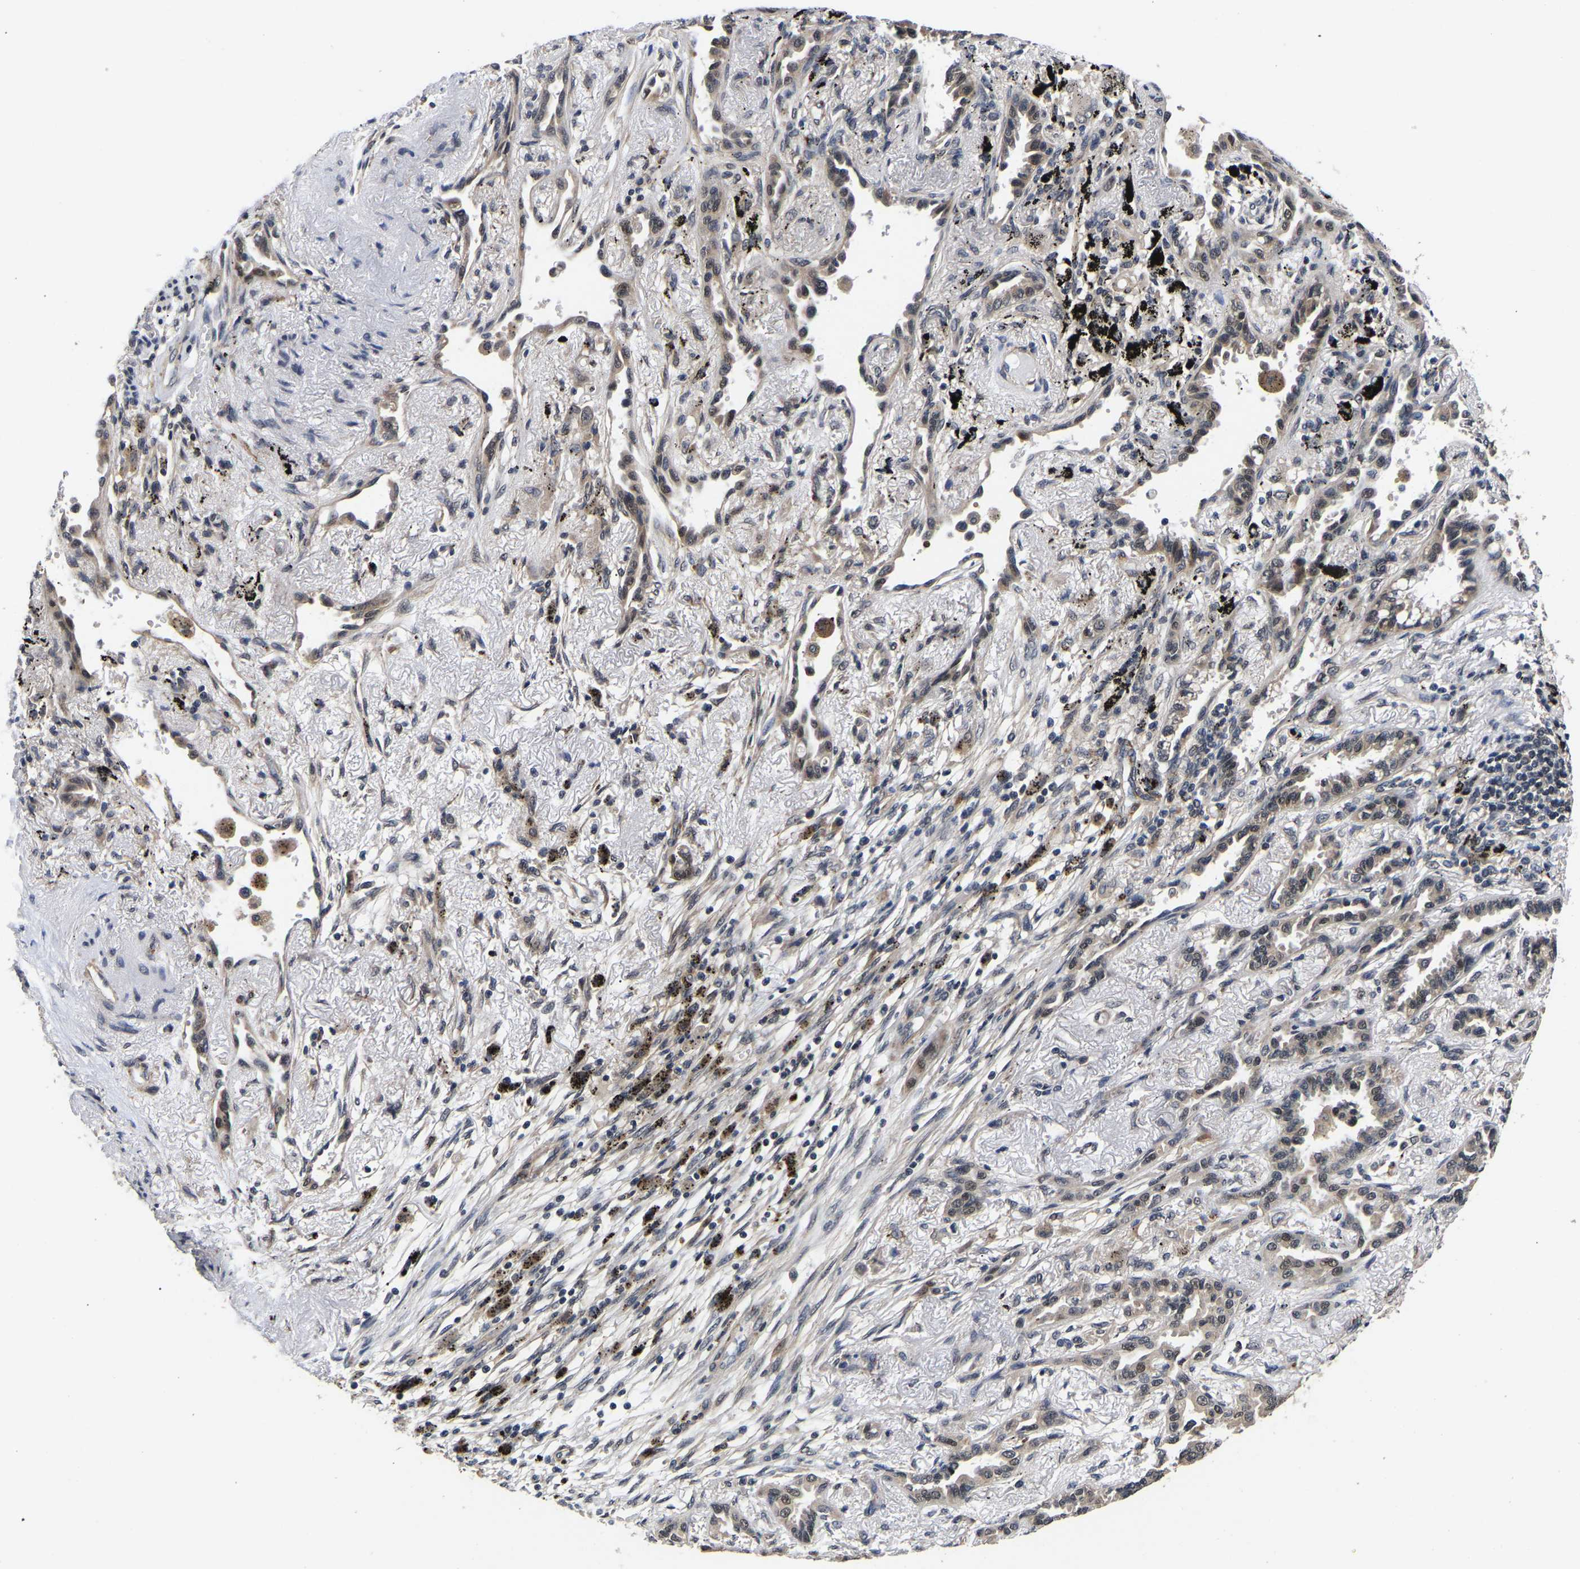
{"staining": {"intensity": "weak", "quantity": "25%-75%", "location": "nuclear"}, "tissue": "lung cancer", "cell_type": "Tumor cells", "image_type": "cancer", "snomed": [{"axis": "morphology", "description": "Adenocarcinoma, NOS"}, {"axis": "topography", "description": "Lung"}], "caption": "Protein staining of lung adenocarcinoma tissue demonstrates weak nuclear positivity in about 25%-75% of tumor cells.", "gene": "METTL16", "patient": {"sex": "male", "age": 59}}